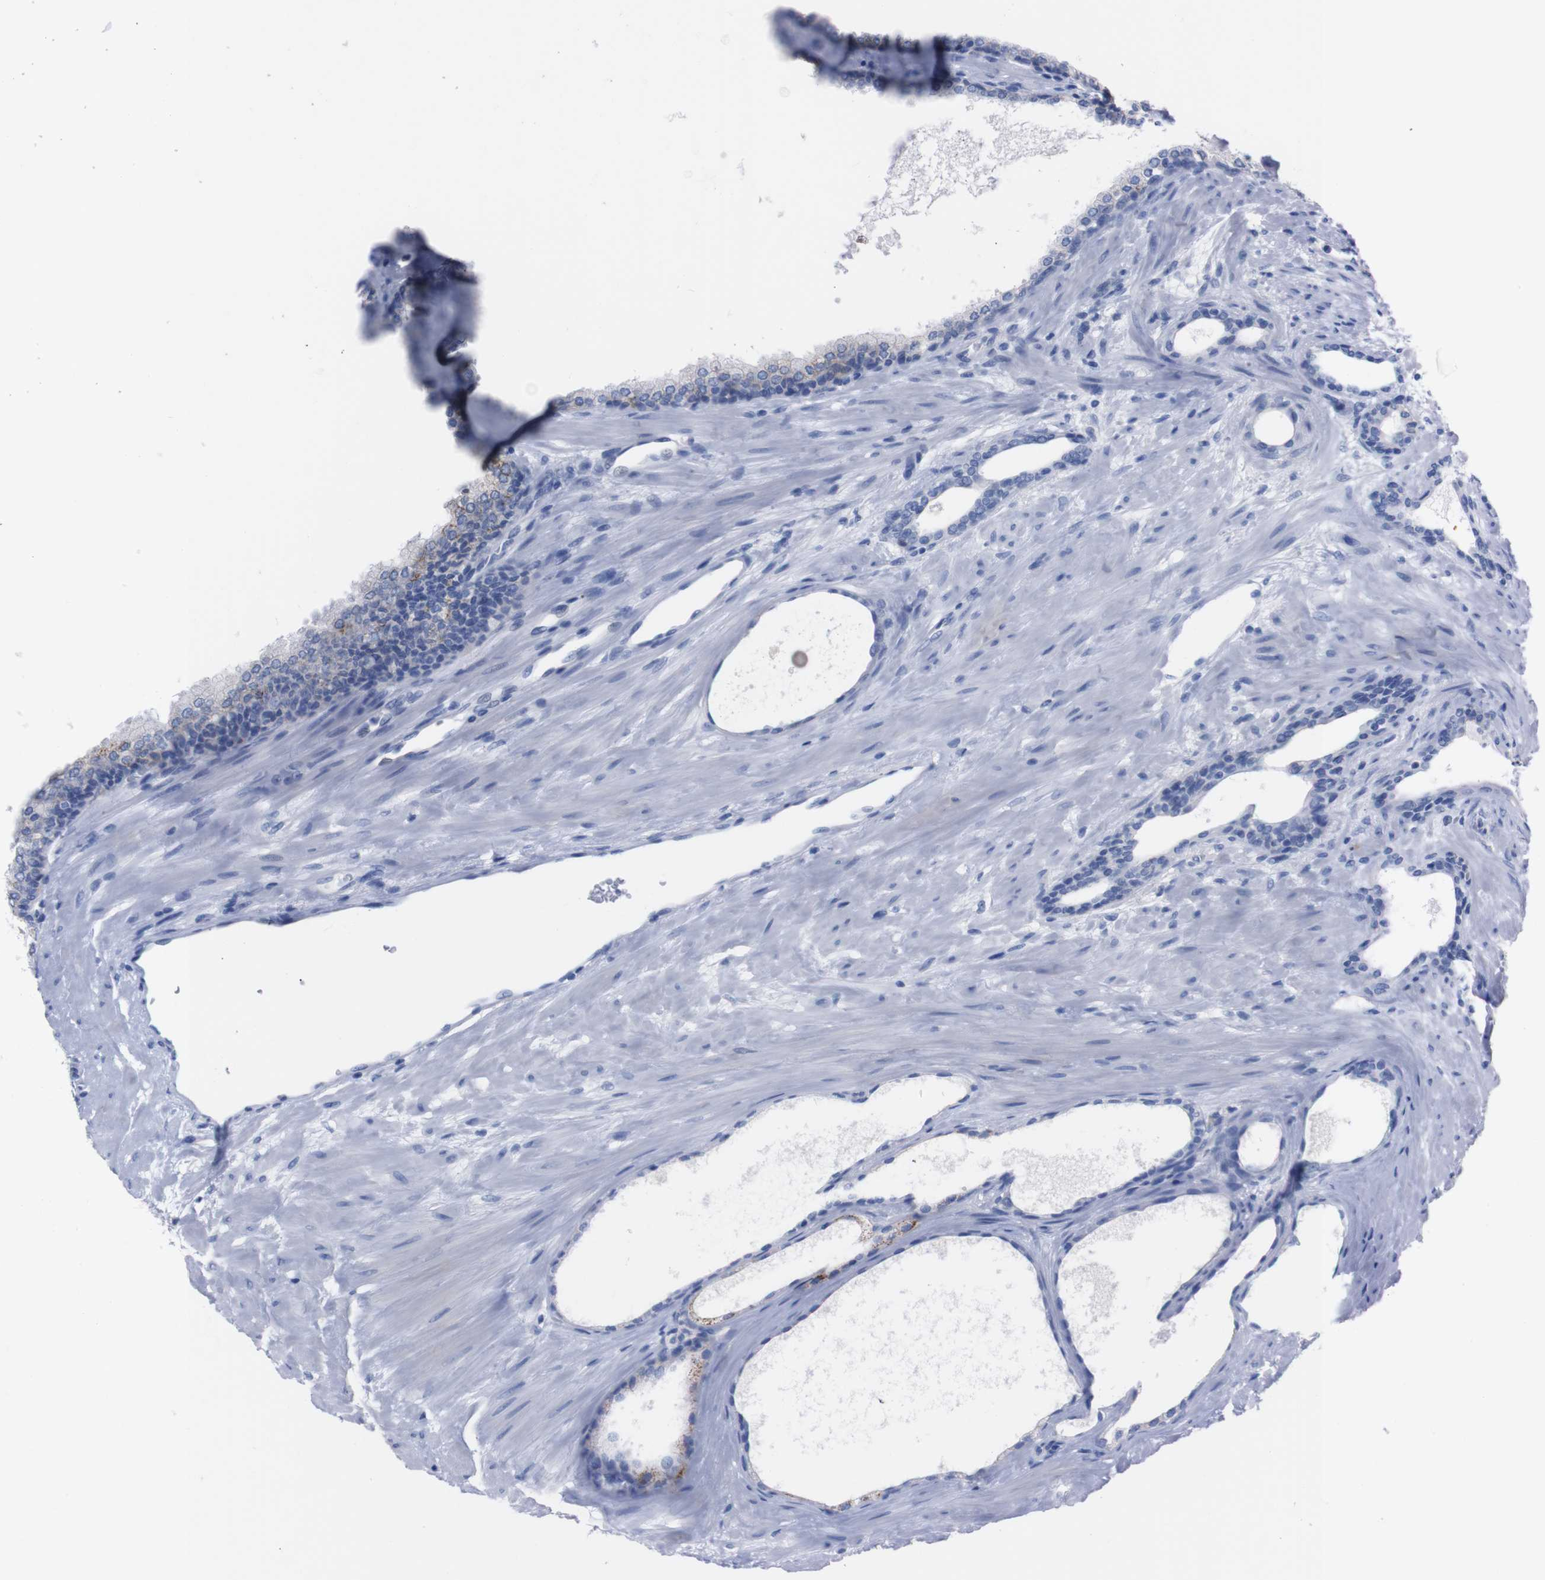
{"staining": {"intensity": "negative", "quantity": "none", "location": "none"}, "tissue": "prostate cancer", "cell_type": "Tumor cells", "image_type": "cancer", "snomed": [{"axis": "morphology", "description": "Adenocarcinoma, High grade"}, {"axis": "topography", "description": "Prostate"}], "caption": "Immunohistochemistry (IHC) micrograph of neoplastic tissue: human prostate cancer (adenocarcinoma (high-grade)) stained with DAB (3,3'-diaminobenzidine) shows no significant protein positivity in tumor cells.", "gene": "TMEM243", "patient": {"sex": "male", "age": 61}}